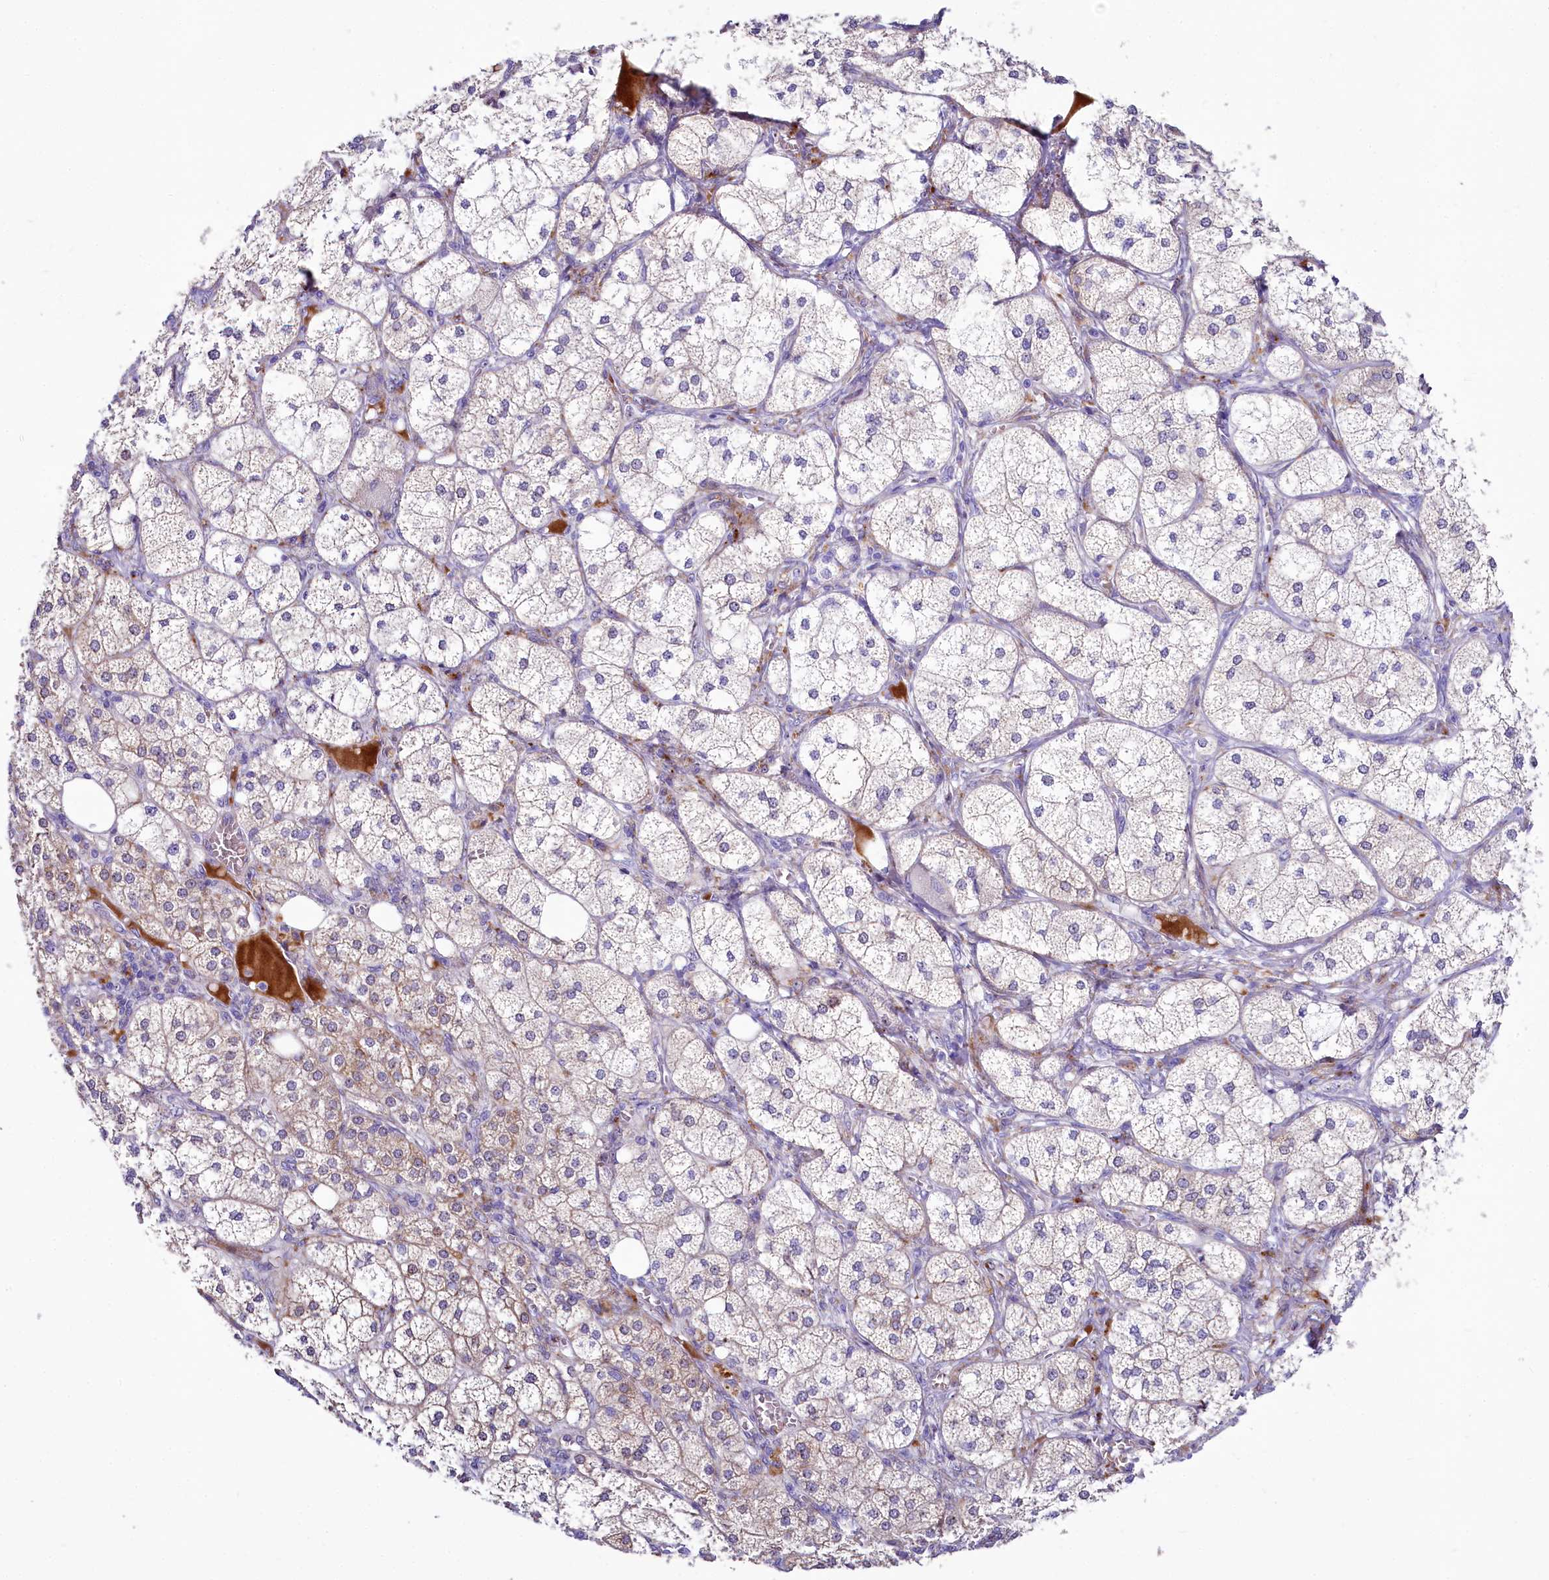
{"staining": {"intensity": "moderate", "quantity": "25%-75%", "location": "cytoplasmic/membranous,nuclear"}, "tissue": "adrenal gland", "cell_type": "Glandular cells", "image_type": "normal", "snomed": [{"axis": "morphology", "description": "Normal tissue, NOS"}, {"axis": "topography", "description": "Adrenal gland"}], "caption": "A medium amount of moderate cytoplasmic/membranous,nuclear expression is present in approximately 25%-75% of glandular cells in normal adrenal gland.", "gene": "SH3TC2", "patient": {"sex": "female", "age": 61}}